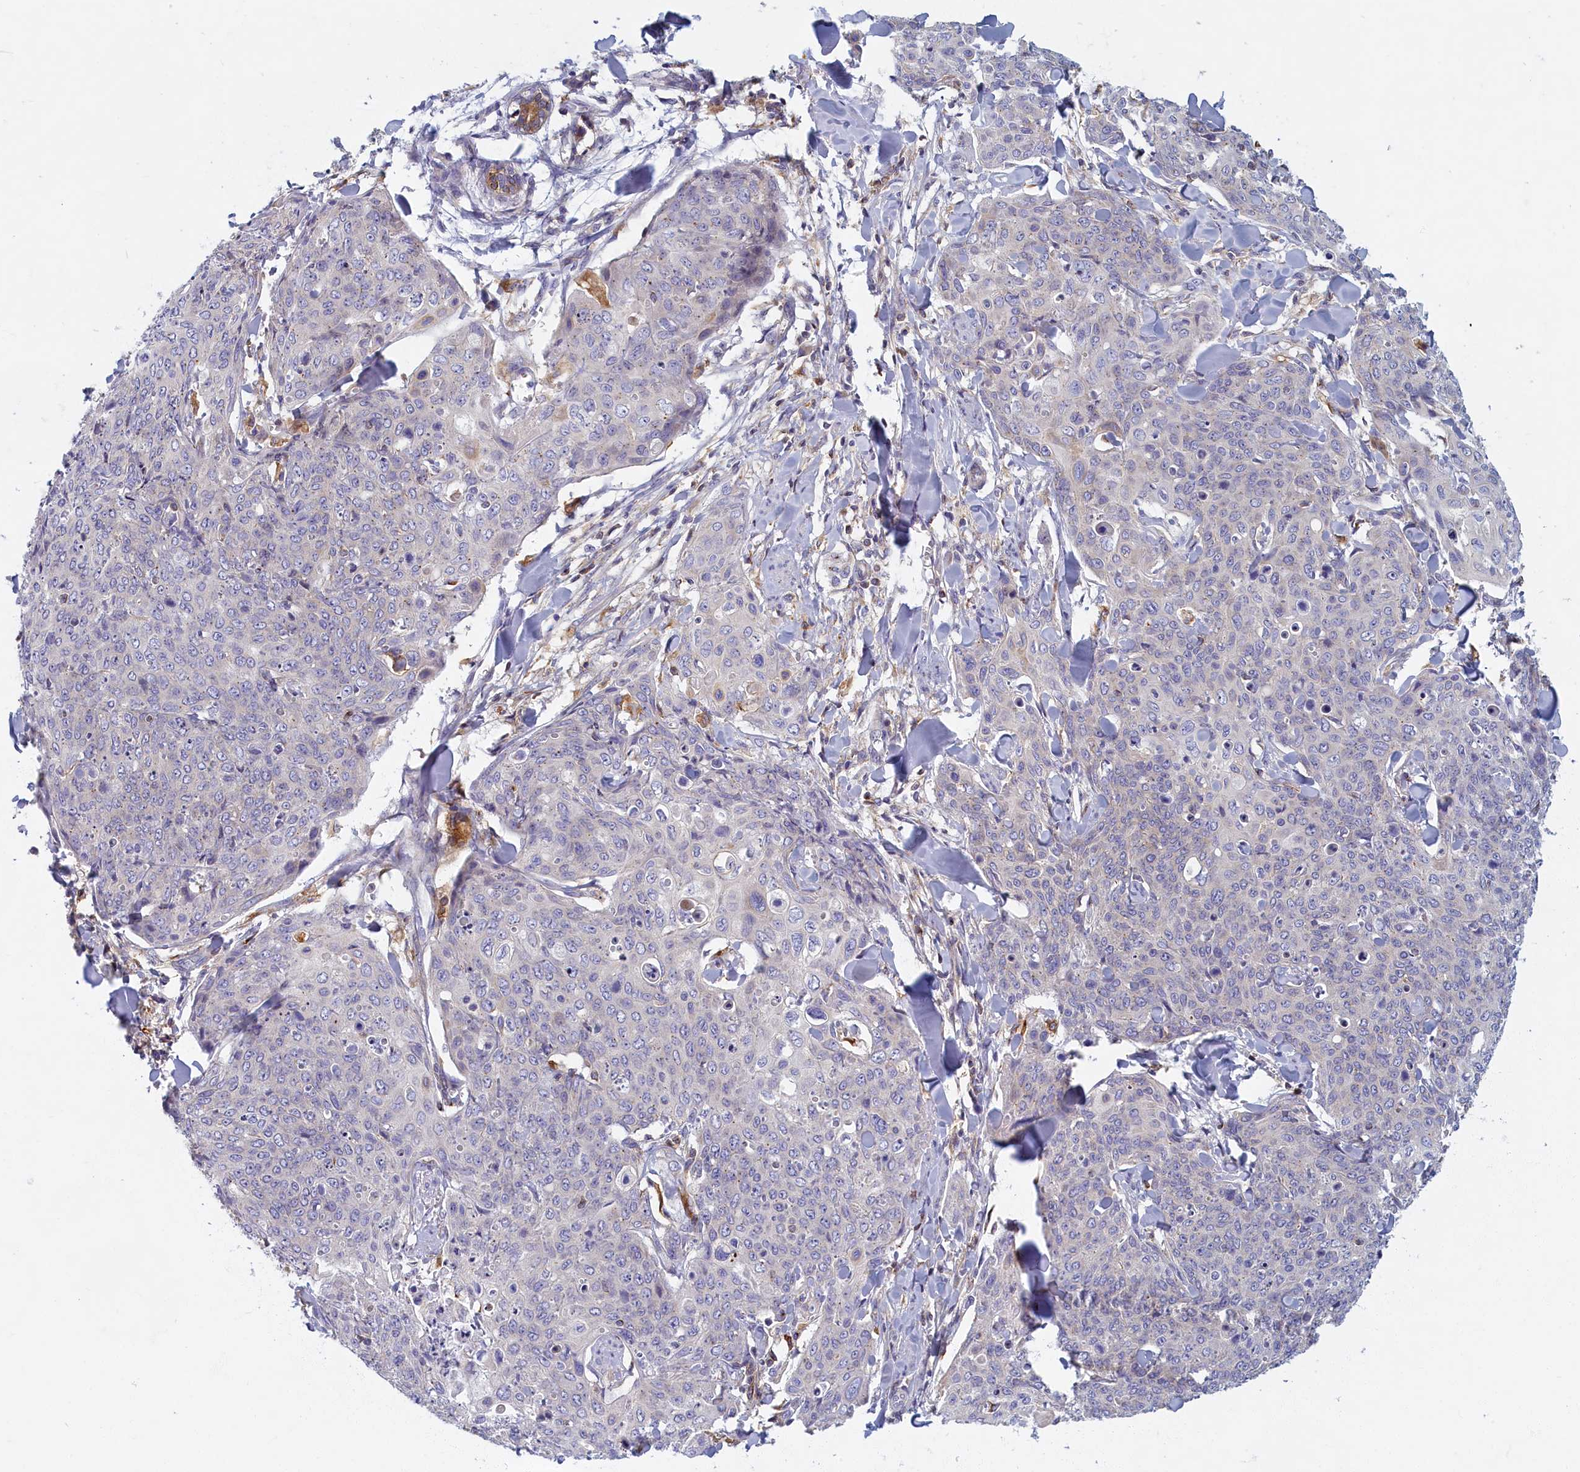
{"staining": {"intensity": "negative", "quantity": "none", "location": "none"}, "tissue": "skin cancer", "cell_type": "Tumor cells", "image_type": "cancer", "snomed": [{"axis": "morphology", "description": "Squamous cell carcinoma, NOS"}, {"axis": "topography", "description": "Skin"}, {"axis": "topography", "description": "Vulva"}], "caption": "An immunohistochemistry photomicrograph of skin cancer (squamous cell carcinoma) is shown. There is no staining in tumor cells of skin cancer (squamous cell carcinoma).", "gene": "NOL10", "patient": {"sex": "female", "age": 85}}